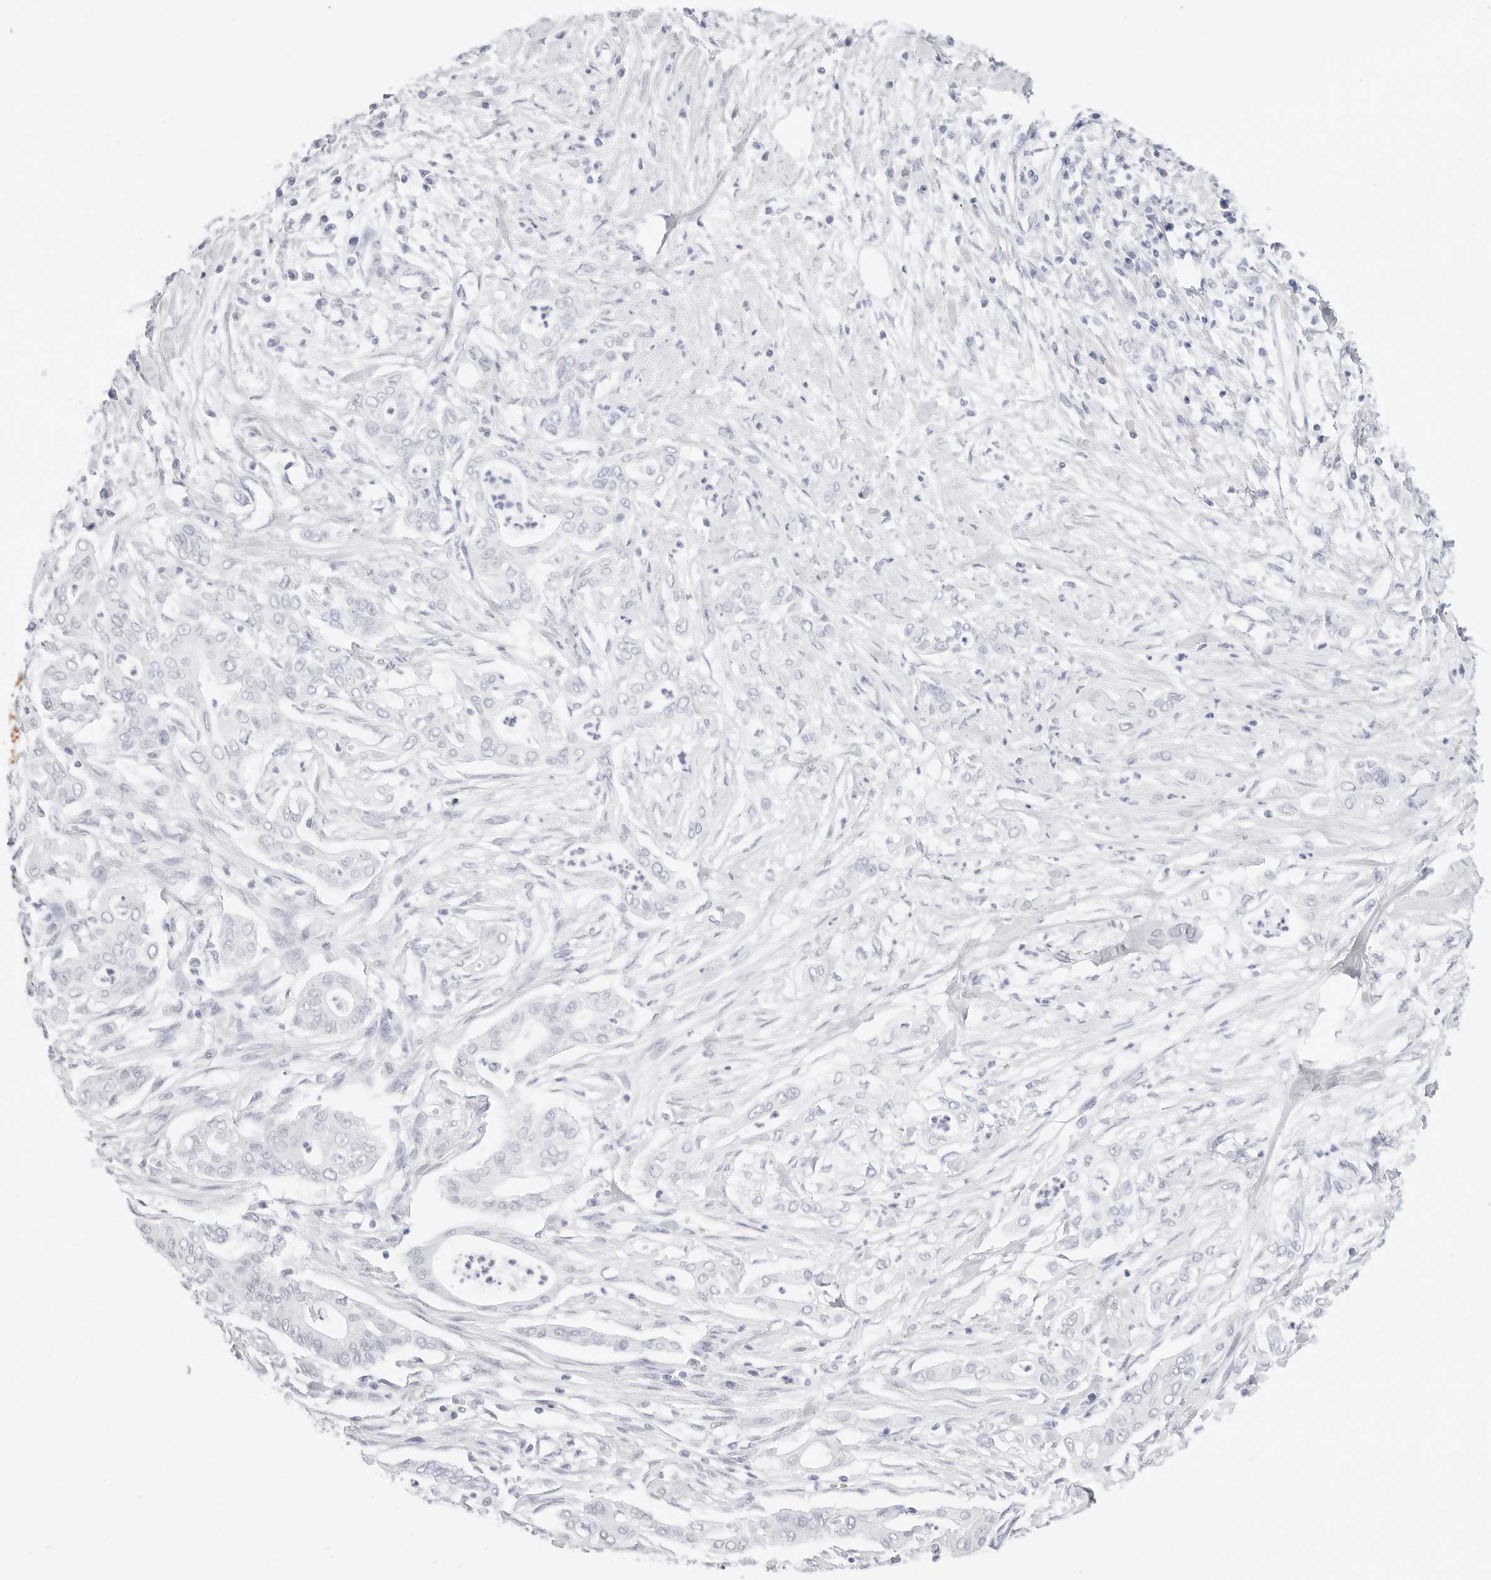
{"staining": {"intensity": "negative", "quantity": "none", "location": "none"}, "tissue": "pancreatic cancer", "cell_type": "Tumor cells", "image_type": "cancer", "snomed": [{"axis": "morphology", "description": "Adenocarcinoma, NOS"}, {"axis": "topography", "description": "Pancreas"}], "caption": "Immunohistochemistry (IHC) of pancreatic cancer reveals no positivity in tumor cells.", "gene": "TFF2", "patient": {"sex": "male", "age": 58}}